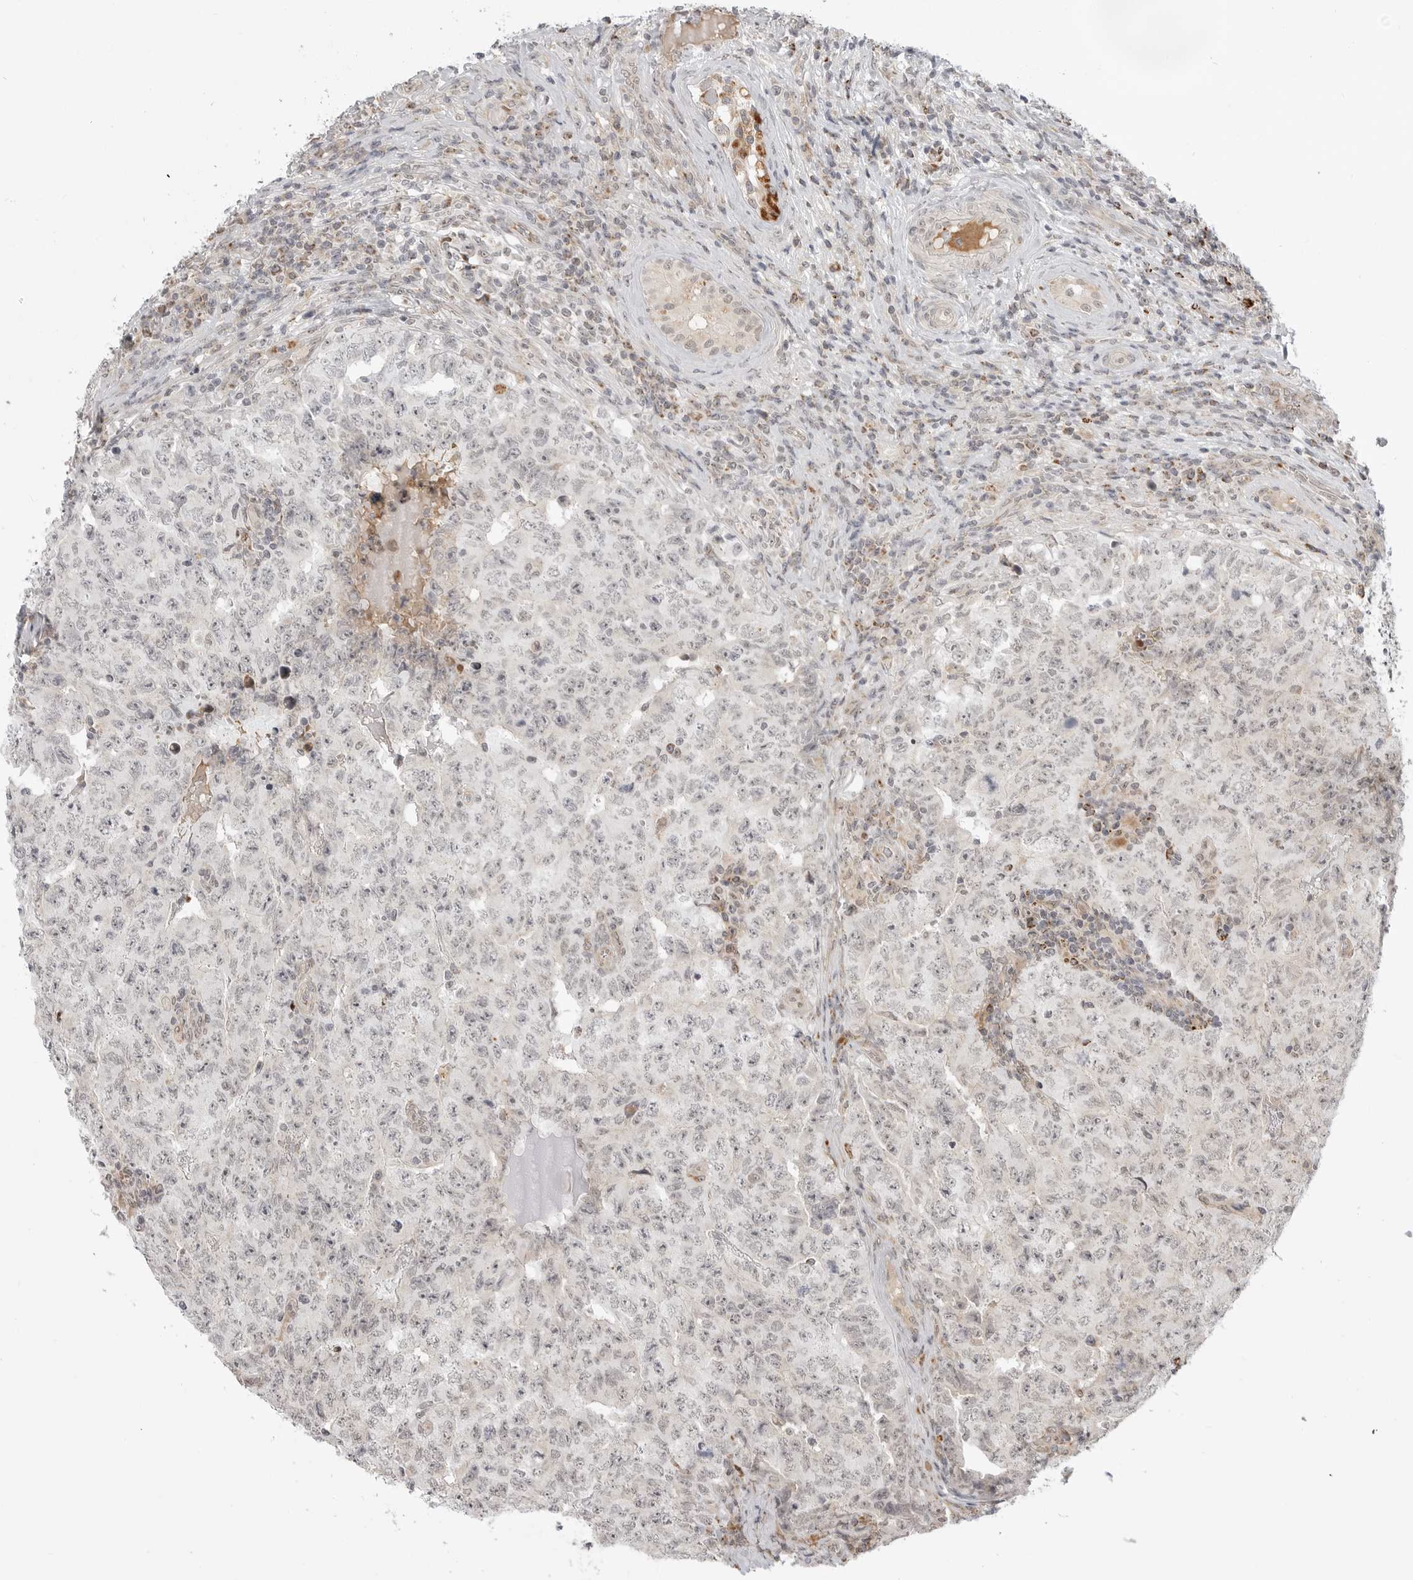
{"staining": {"intensity": "negative", "quantity": "none", "location": "none"}, "tissue": "testis cancer", "cell_type": "Tumor cells", "image_type": "cancer", "snomed": [{"axis": "morphology", "description": "Carcinoma, Embryonal, NOS"}, {"axis": "topography", "description": "Testis"}], "caption": "High magnification brightfield microscopy of testis embryonal carcinoma stained with DAB (brown) and counterstained with hematoxylin (blue): tumor cells show no significant staining.", "gene": "KALRN", "patient": {"sex": "male", "age": 26}}